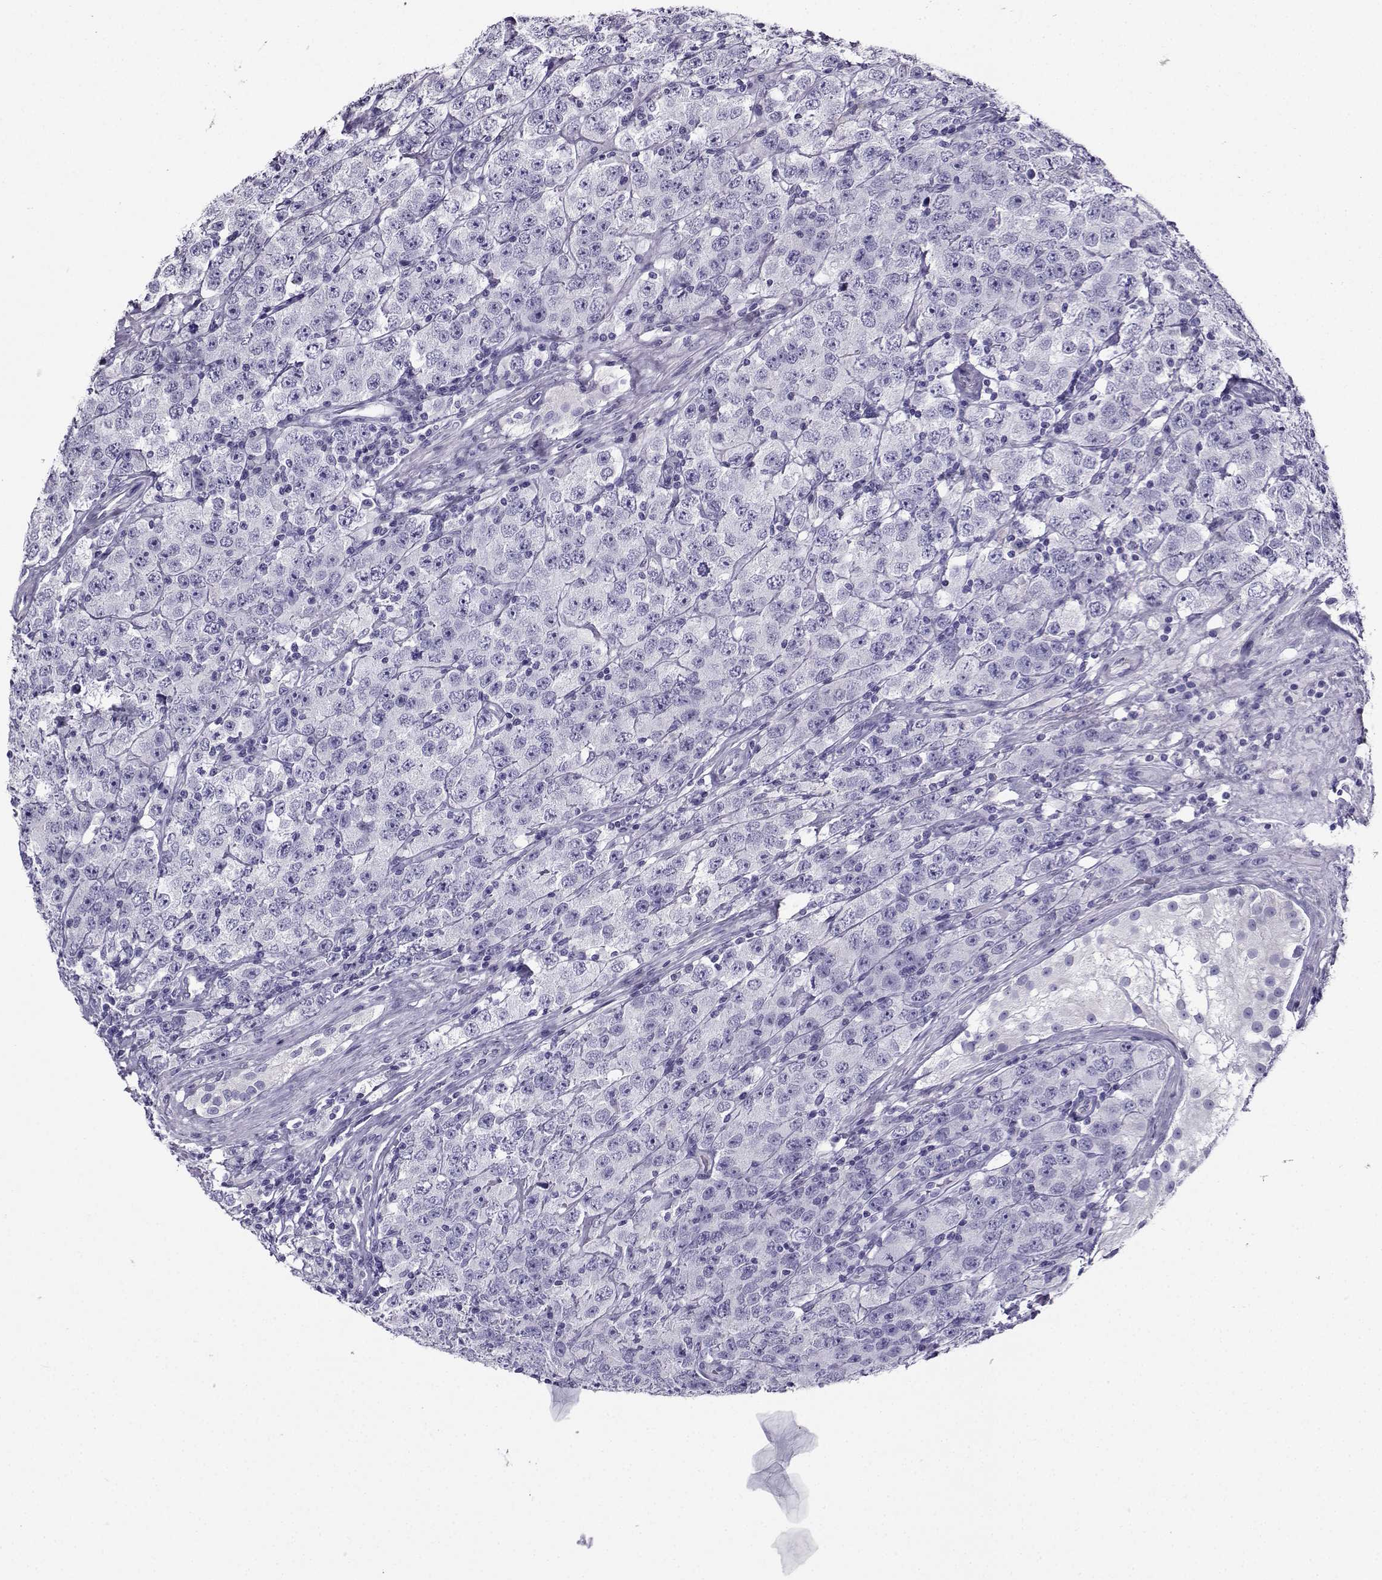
{"staining": {"intensity": "negative", "quantity": "none", "location": "none"}, "tissue": "testis cancer", "cell_type": "Tumor cells", "image_type": "cancer", "snomed": [{"axis": "morphology", "description": "Seminoma, NOS"}, {"axis": "topography", "description": "Testis"}], "caption": "Tumor cells show no significant expression in testis cancer.", "gene": "CRYBB1", "patient": {"sex": "male", "age": 52}}